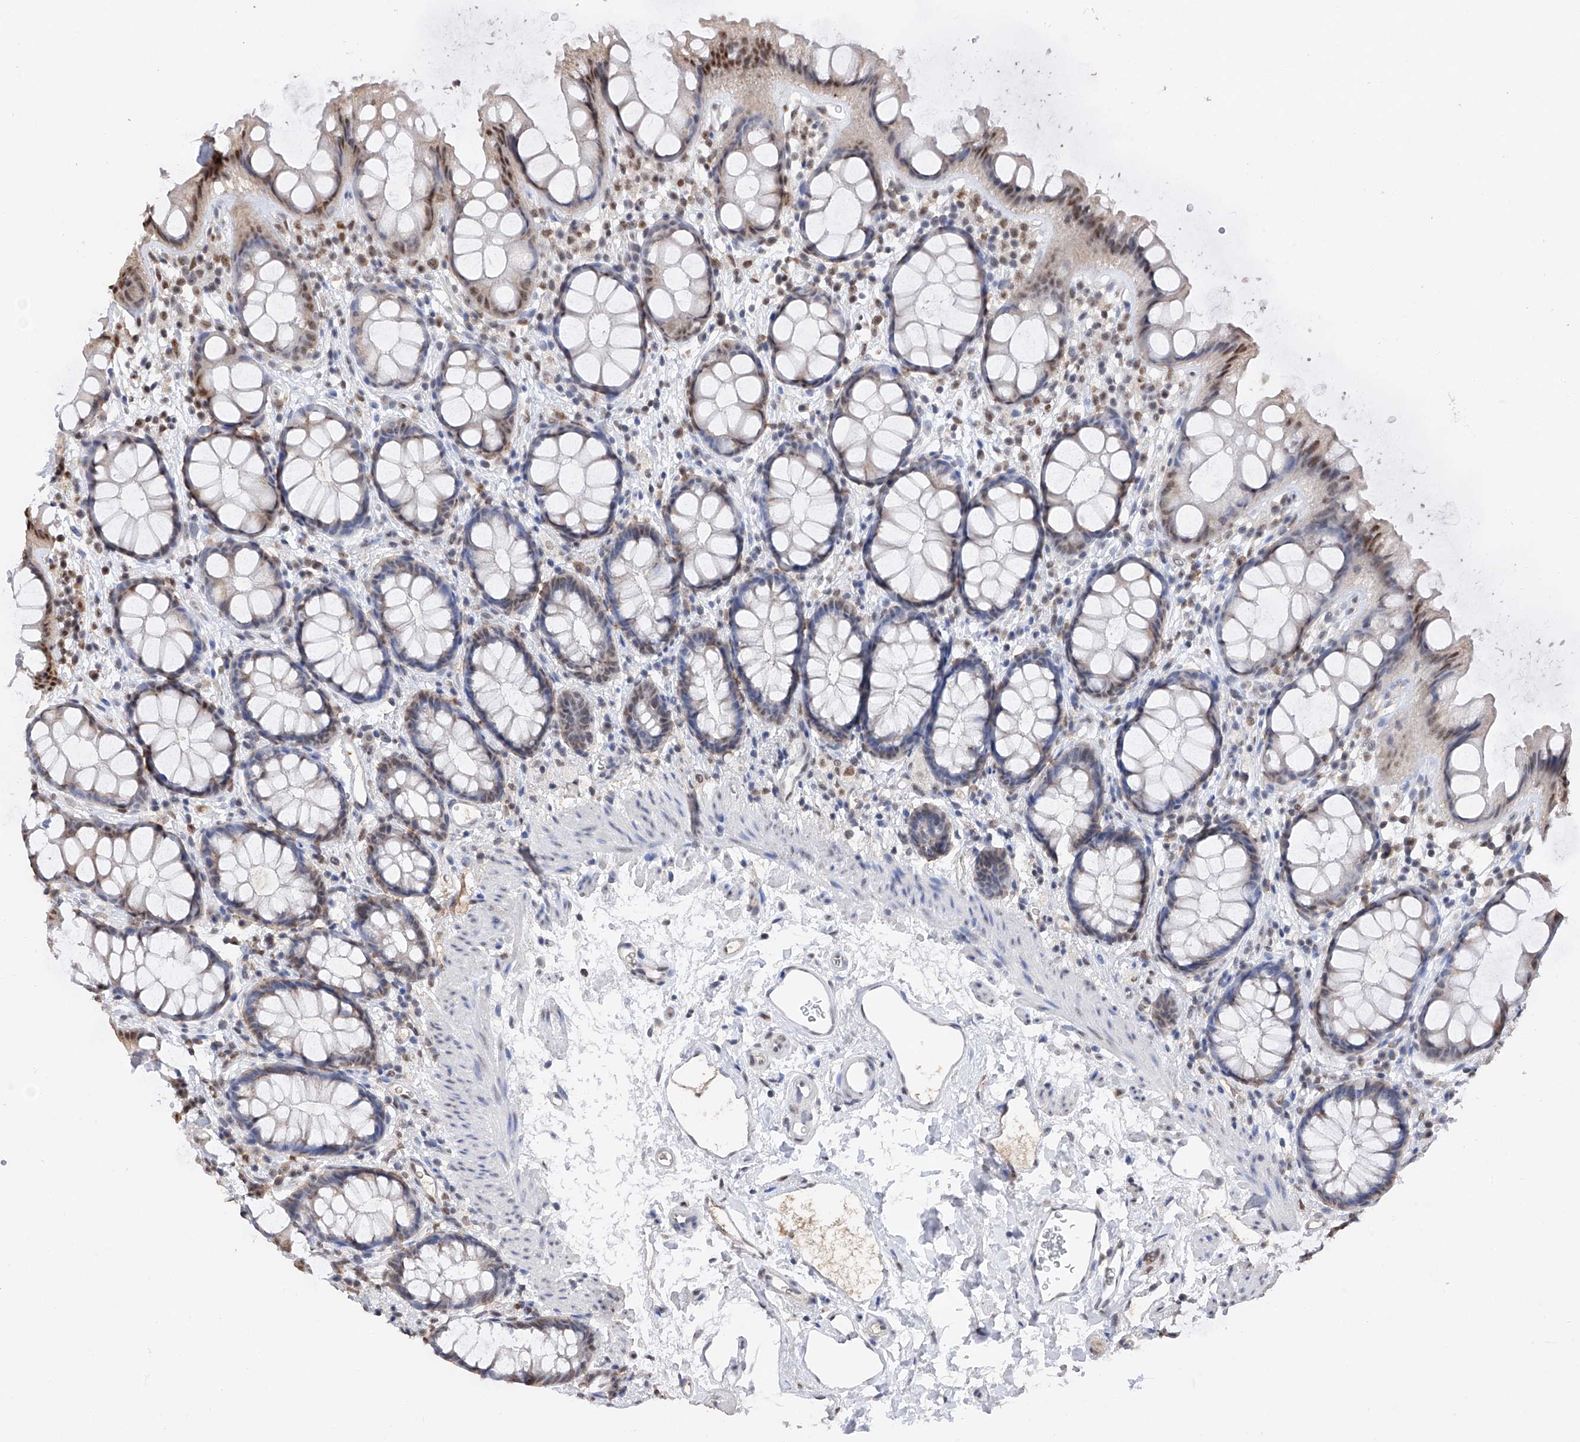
{"staining": {"intensity": "moderate", "quantity": "<25%", "location": "nuclear"}, "tissue": "rectum", "cell_type": "Glandular cells", "image_type": "normal", "snomed": [{"axis": "morphology", "description": "Normal tissue, NOS"}, {"axis": "topography", "description": "Rectum"}], "caption": "DAB immunohistochemical staining of unremarkable rectum exhibits moderate nuclear protein staining in about <25% of glandular cells.", "gene": "DMAP1", "patient": {"sex": "female", "age": 65}}